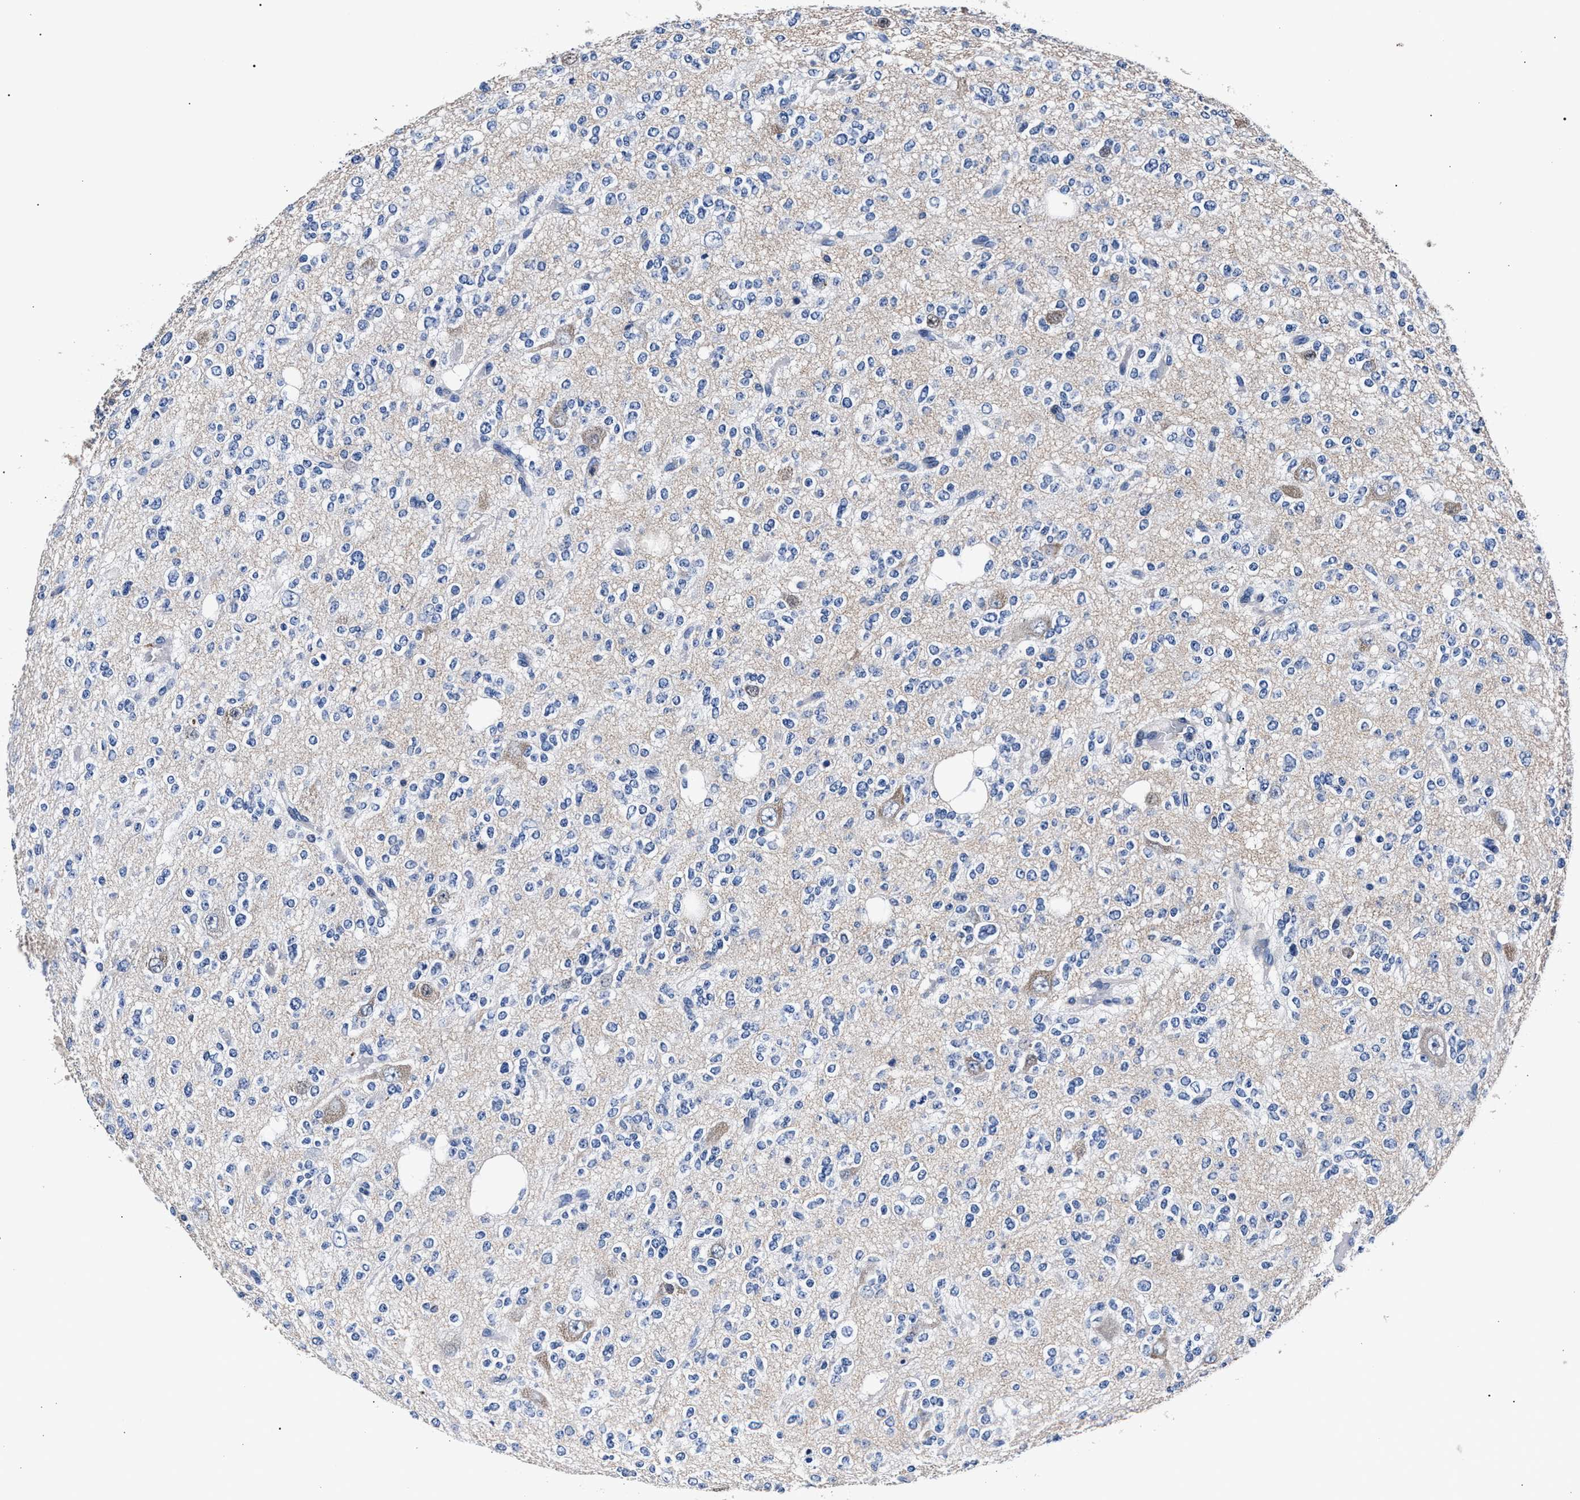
{"staining": {"intensity": "negative", "quantity": "none", "location": "none"}, "tissue": "glioma", "cell_type": "Tumor cells", "image_type": "cancer", "snomed": [{"axis": "morphology", "description": "Glioma, malignant, Low grade"}, {"axis": "topography", "description": "Brain"}], "caption": "Tumor cells are negative for protein expression in human glioma.", "gene": "PHF24", "patient": {"sex": "male", "age": 38}}